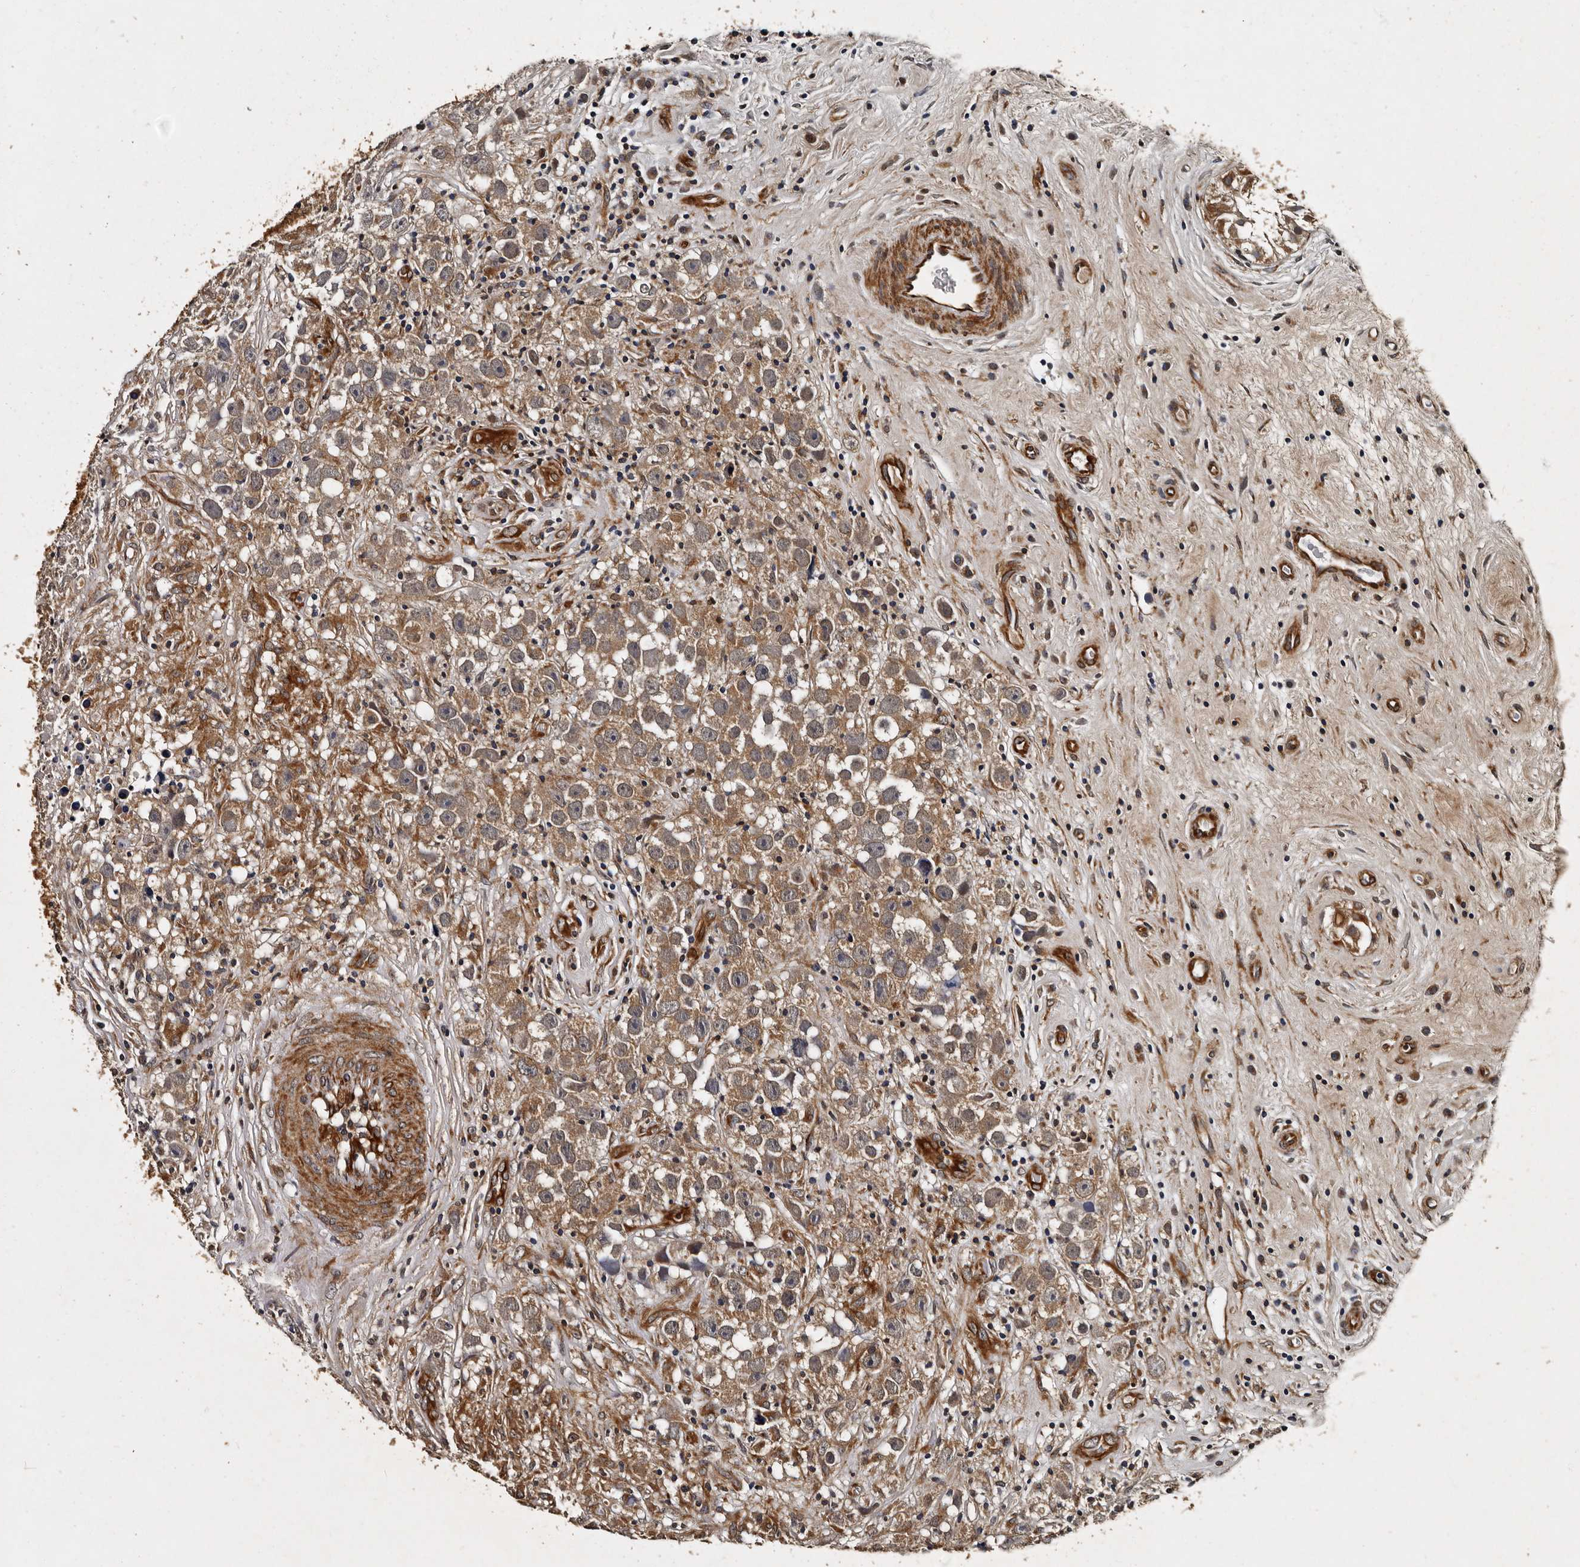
{"staining": {"intensity": "moderate", "quantity": "25%-75%", "location": "cytoplasmic/membranous"}, "tissue": "testis cancer", "cell_type": "Tumor cells", "image_type": "cancer", "snomed": [{"axis": "morphology", "description": "Seminoma, NOS"}, {"axis": "topography", "description": "Testis"}], "caption": "Human seminoma (testis) stained with a brown dye demonstrates moderate cytoplasmic/membranous positive positivity in about 25%-75% of tumor cells.", "gene": "CPNE3", "patient": {"sex": "male", "age": 49}}